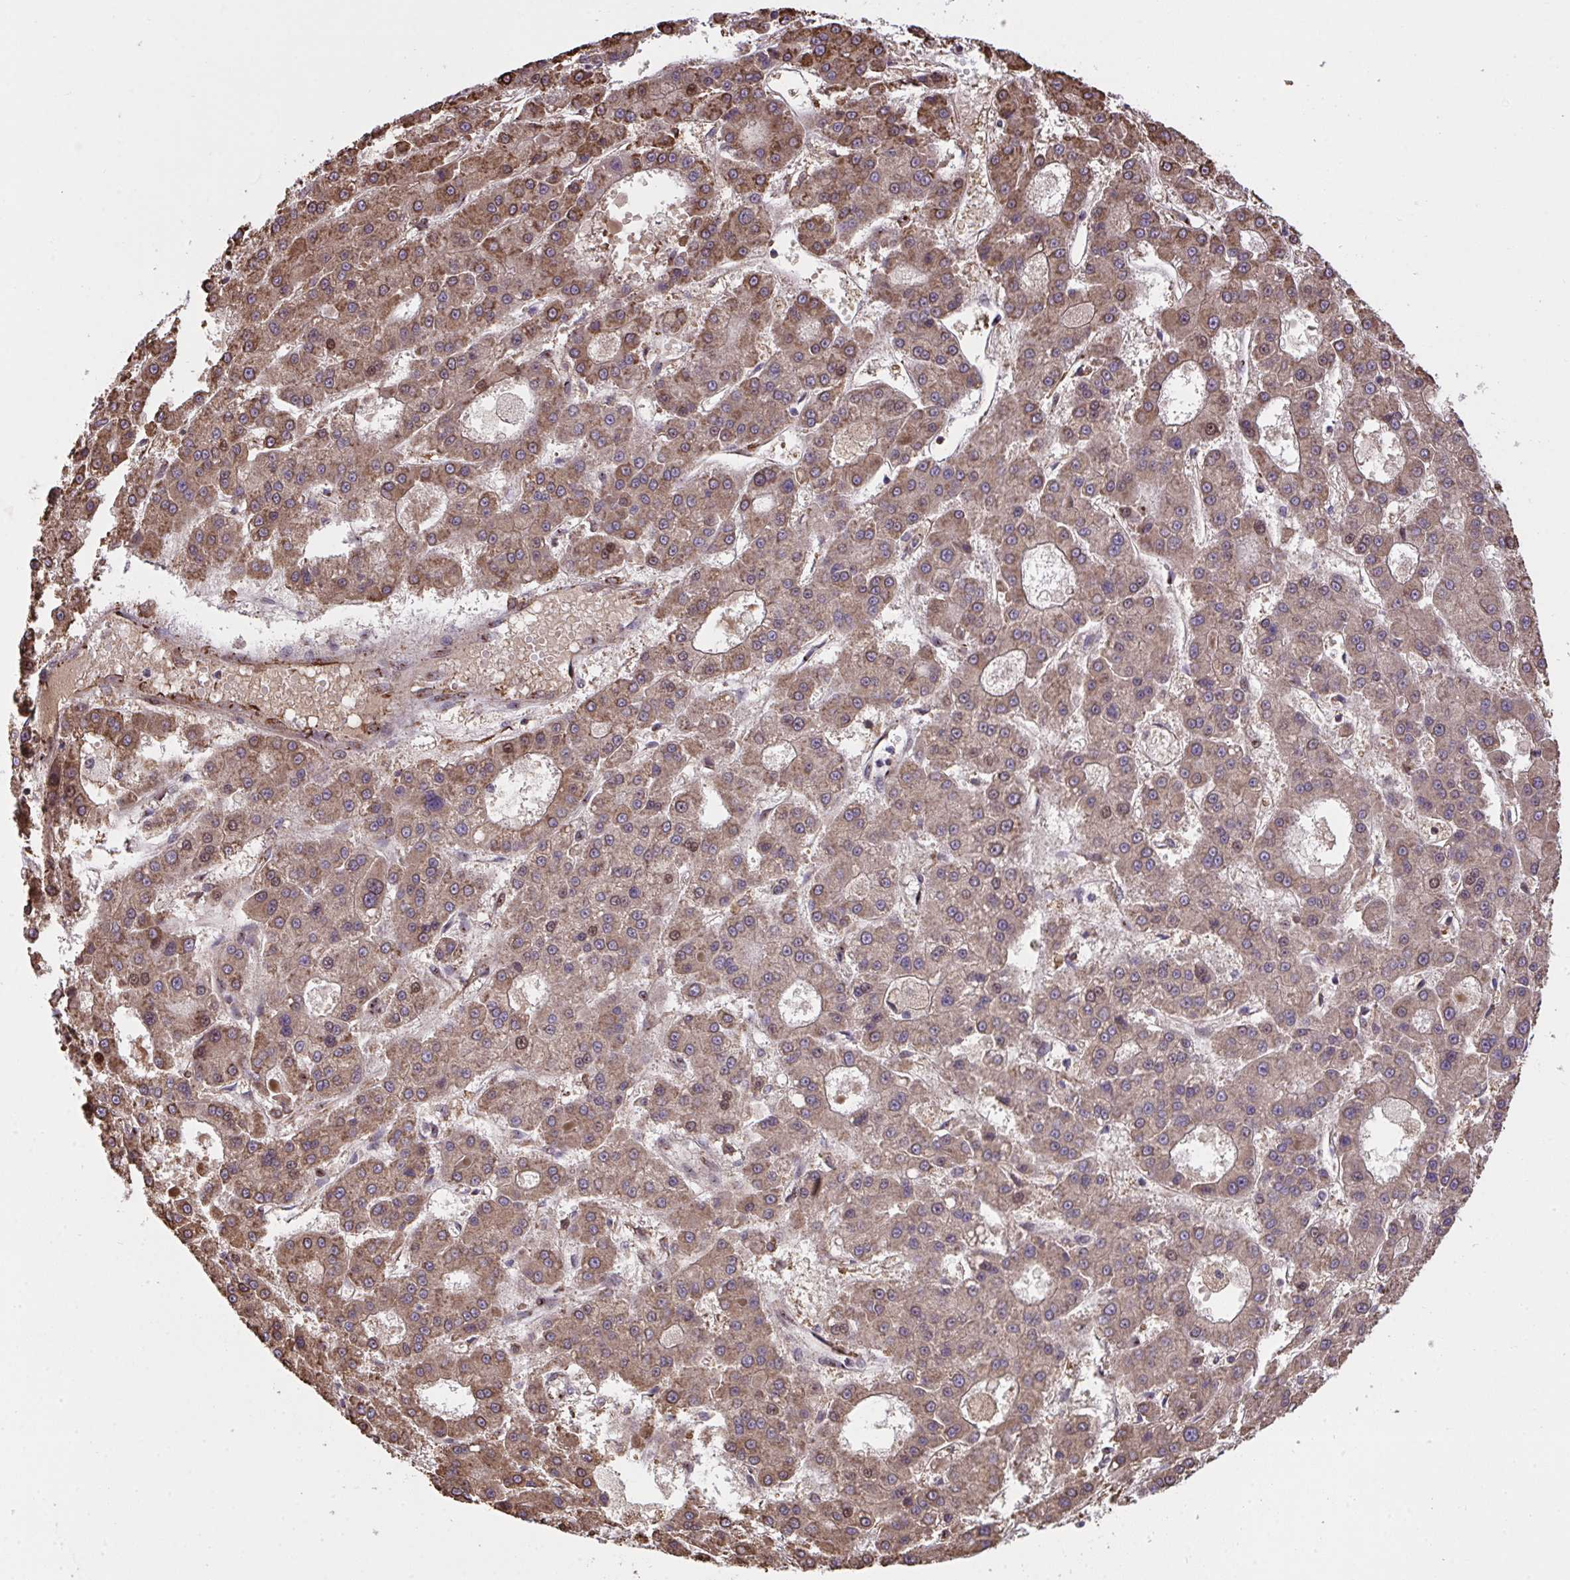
{"staining": {"intensity": "moderate", "quantity": ">75%", "location": "cytoplasmic/membranous,nuclear"}, "tissue": "liver cancer", "cell_type": "Tumor cells", "image_type": "cancer", "snomed": [{"axis": "morphology", "description": "Carcinoma, Hepatocellular, NOS"}, {"axis": "topography", "description": "Liver"}], "caption": "The image displays staining of liver hepatocellular carcinoma, revealing moderate cytoplasmic/membranous and nuclear protein staining (brown color) within tumor cells.", "gene": "PPIH", "patient": {"sex": "male", "age": 70}}